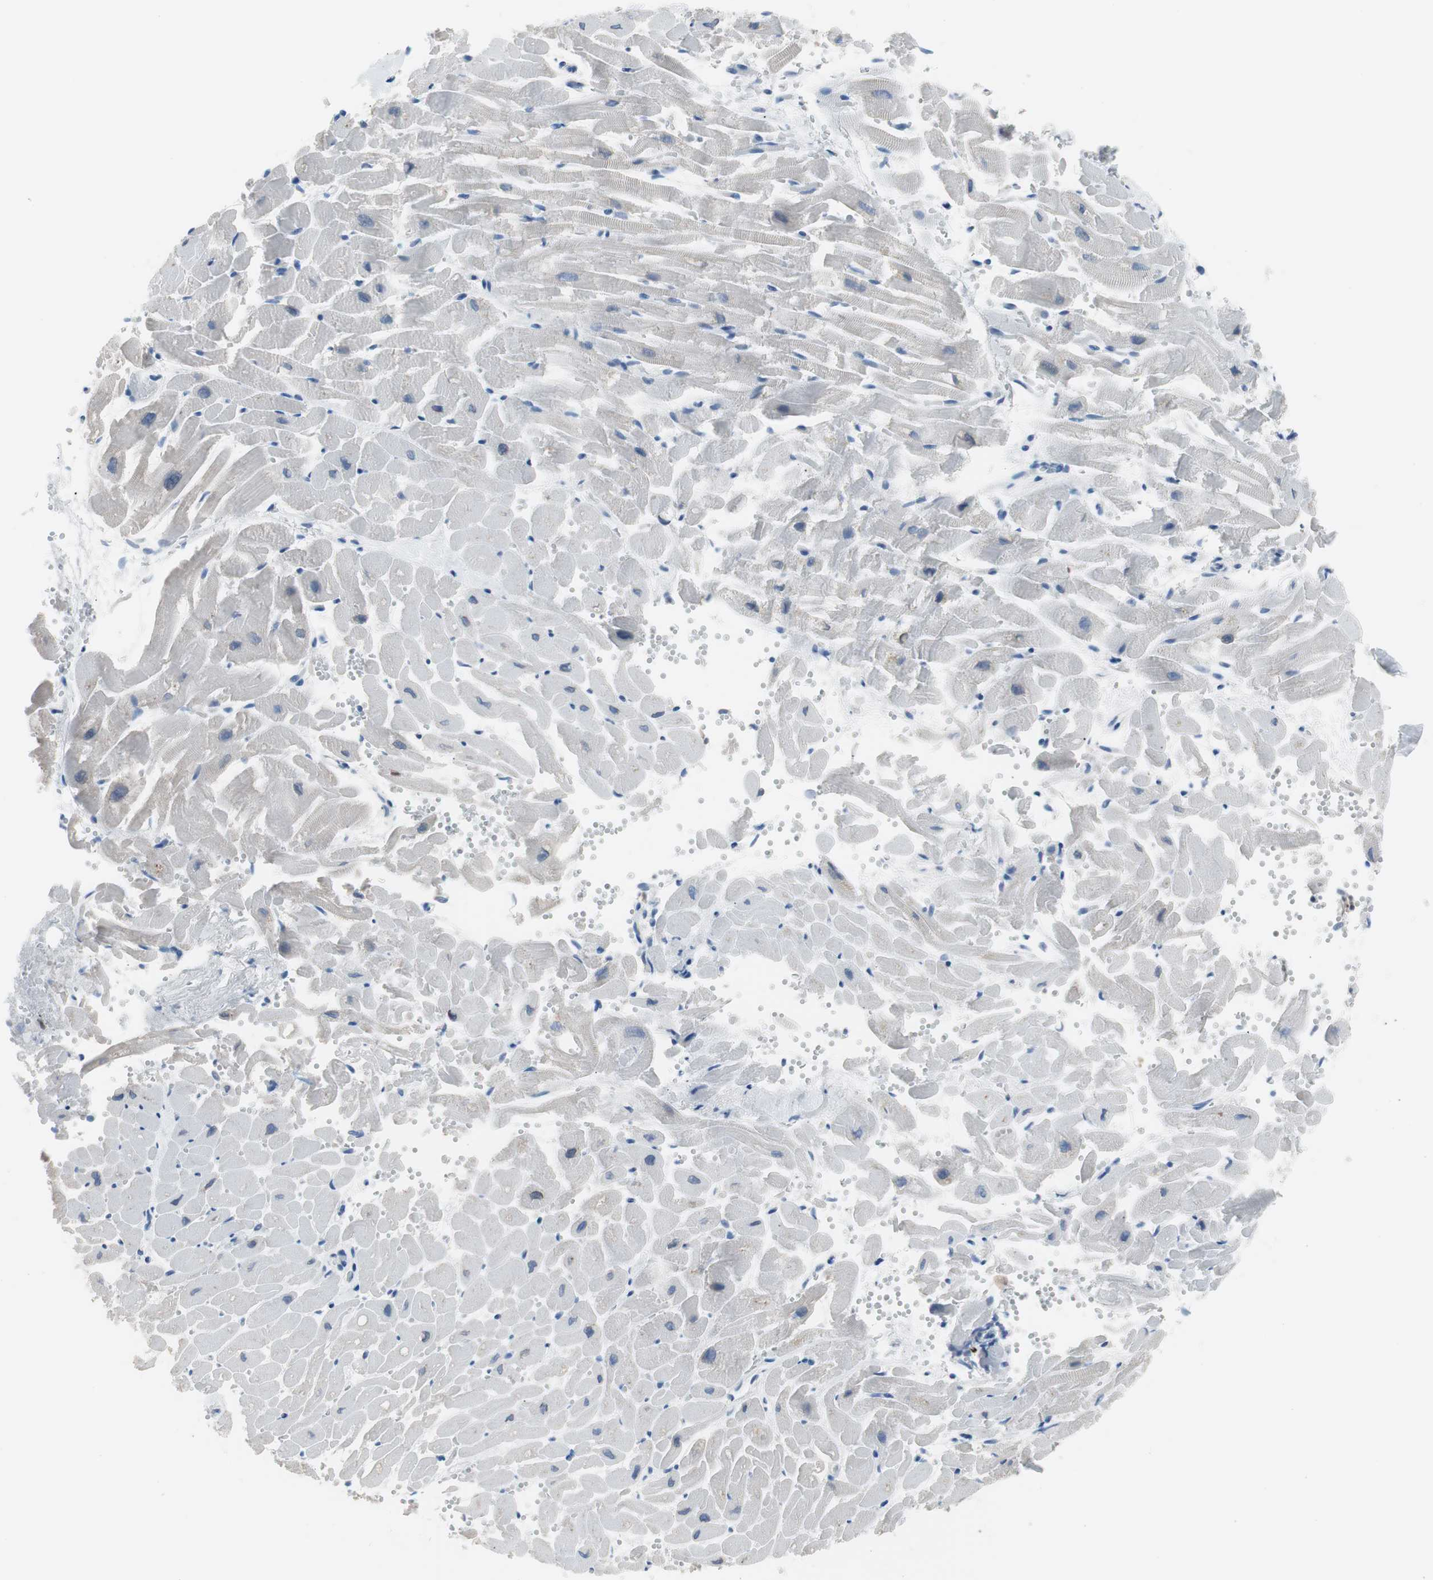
{"staining": {"intensity": "weak", "quantity": "<25%", "location": "cytoplasmic/membranous"}, "tissue": "heart muscle", "cell_type": "Cardiomyocytes", "image_type": "normal", "snomed": [{"axis": "morphology", "description": "Normal tissue, NOS"}, {"axis": "topography", "description": "Heart"}], "caption": "Image shows no significant protein positivity in cardiomyocytes of benign heart muscle. (DAB (3,3'-diaminobenzidine) IHC, high magnification).", "gene": "IL18", "patient": {"sex": "female", "age": 19}}